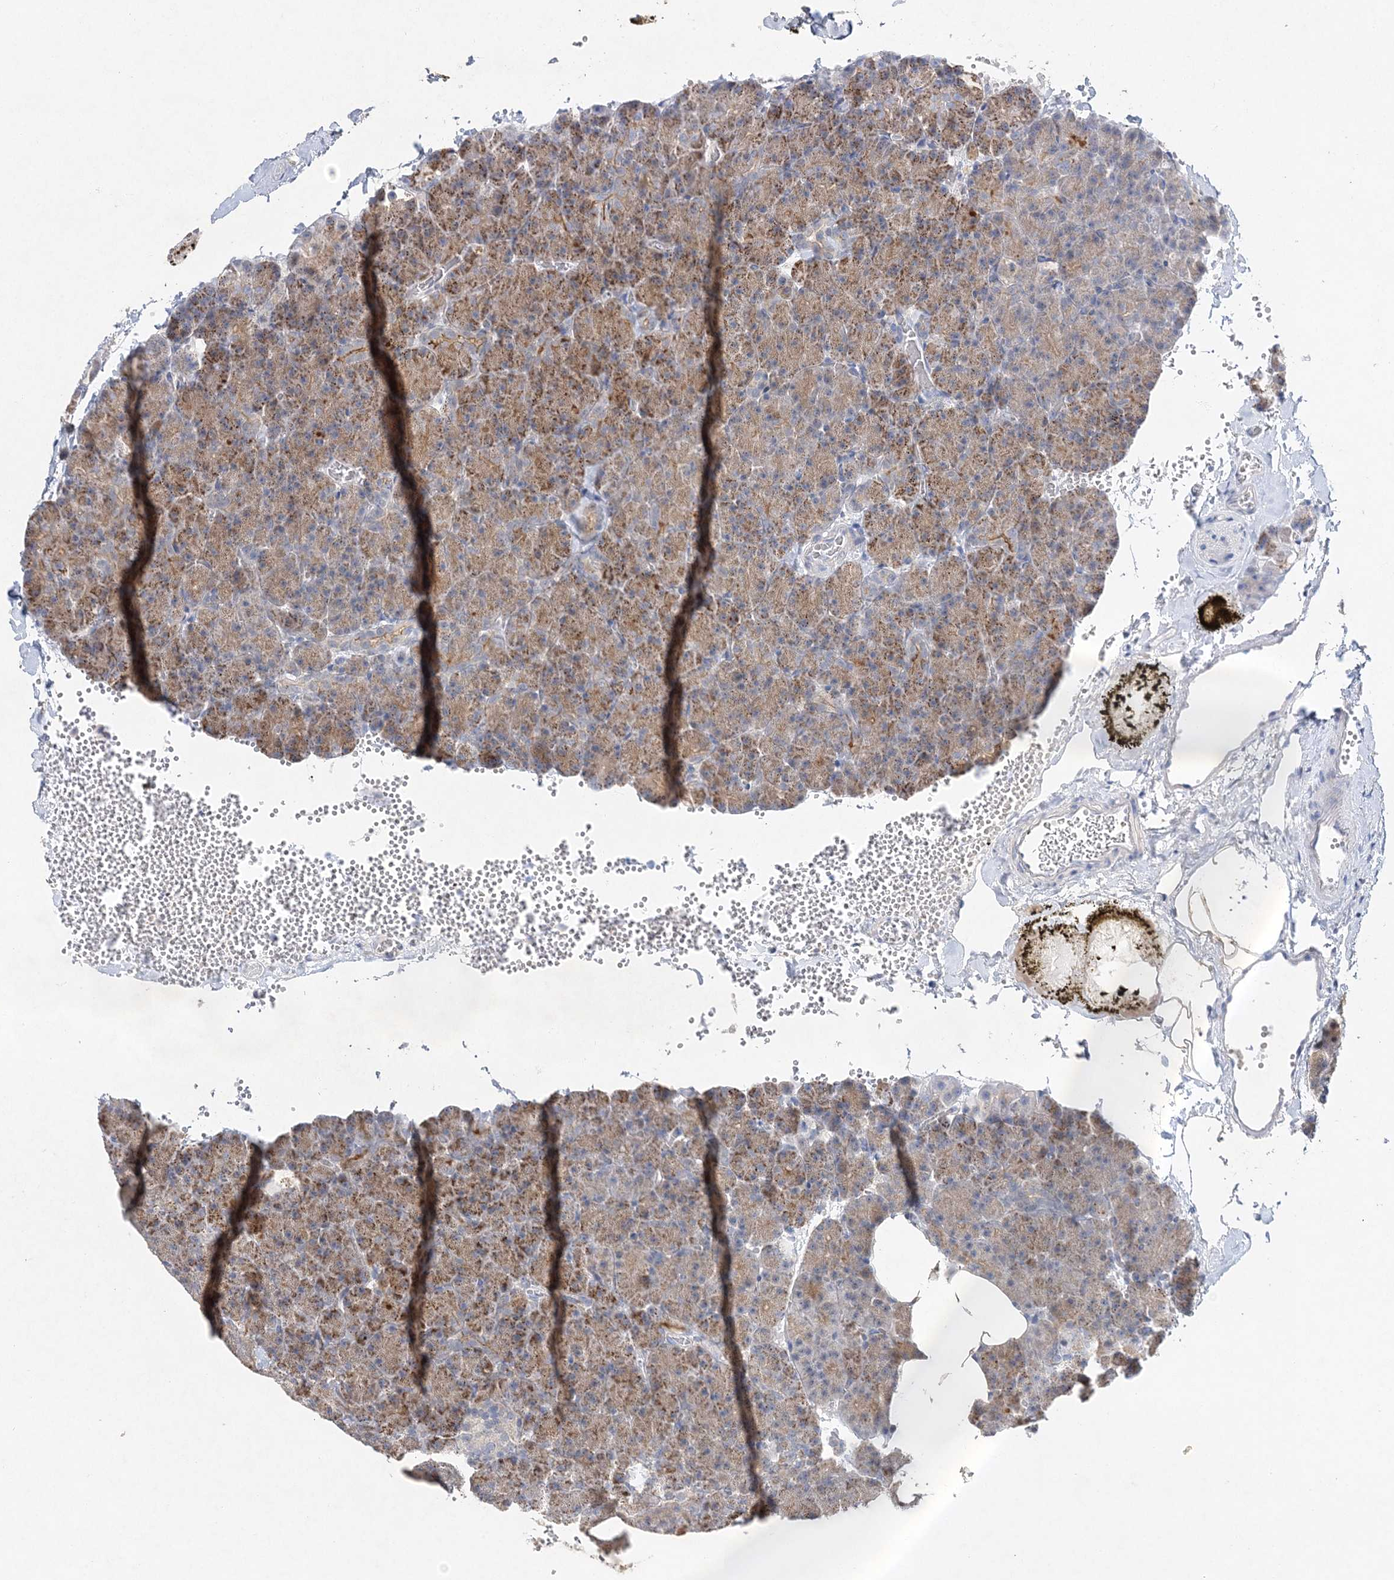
{"staining": {"intensity": "moderate", "quantity": ">75%", "location": "cytoplasmic/membranous"}, "tissue": "pancreas", "cell_type": "Exocrine glandular cells", "image_type": "normal", "snomed": [{"axis": "morphology", "description": "Normal tissue, NOS"}, {"axis": "morphology", "description": "Carcinoid, malignant, NOS"}, {"axis": "topography", "description": "Pancreas"}], "caption": "Immunohistochemical staining of unremarkable pancreas shows >75% levels of moderate cytoplasmic/membranous protein positivity in about >75% of exocrine glandular cells.", "gene": "MAT2B", "patient": {"sex": "female", "age": 35}}